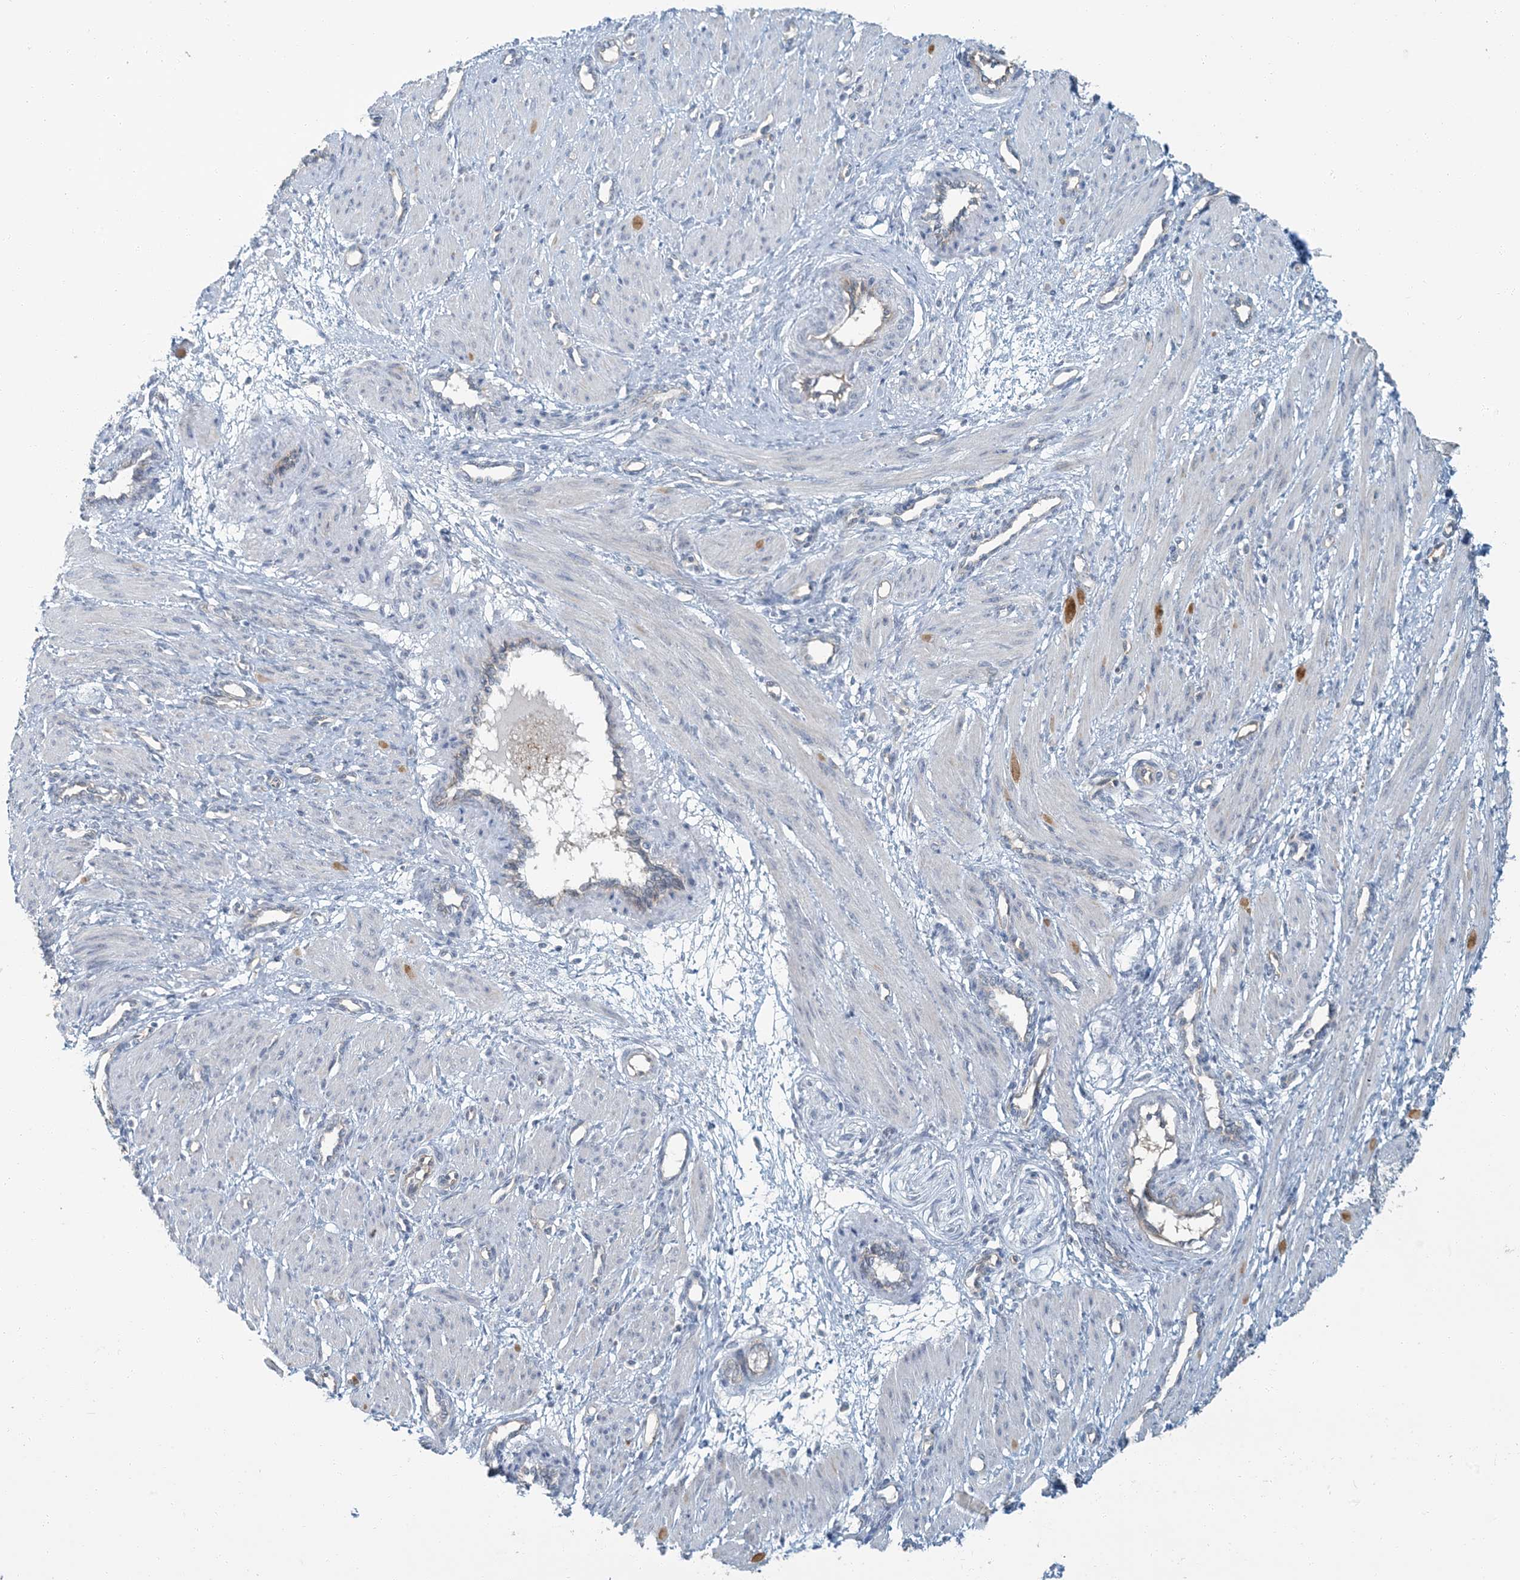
{"staining": {"intensity": "negative", "quantity": "none", "location": "none"}, "tissue": "smooth muscle", "cell_type": "Smooth muscle cells", "image_type": "normal", "snomed": [{"axis": "morphology", "description": "Normal tissue, NOS"}, {"axis": "topography", "description": "Endometrium"}], "caption": "IHC photomicrograph of benign human smooth muscle stained for a protein (brown), which reveals no staining in smooth muscle cells.", "gene": "EPHA4", "patient": {"sex": "female", "age": 33}}